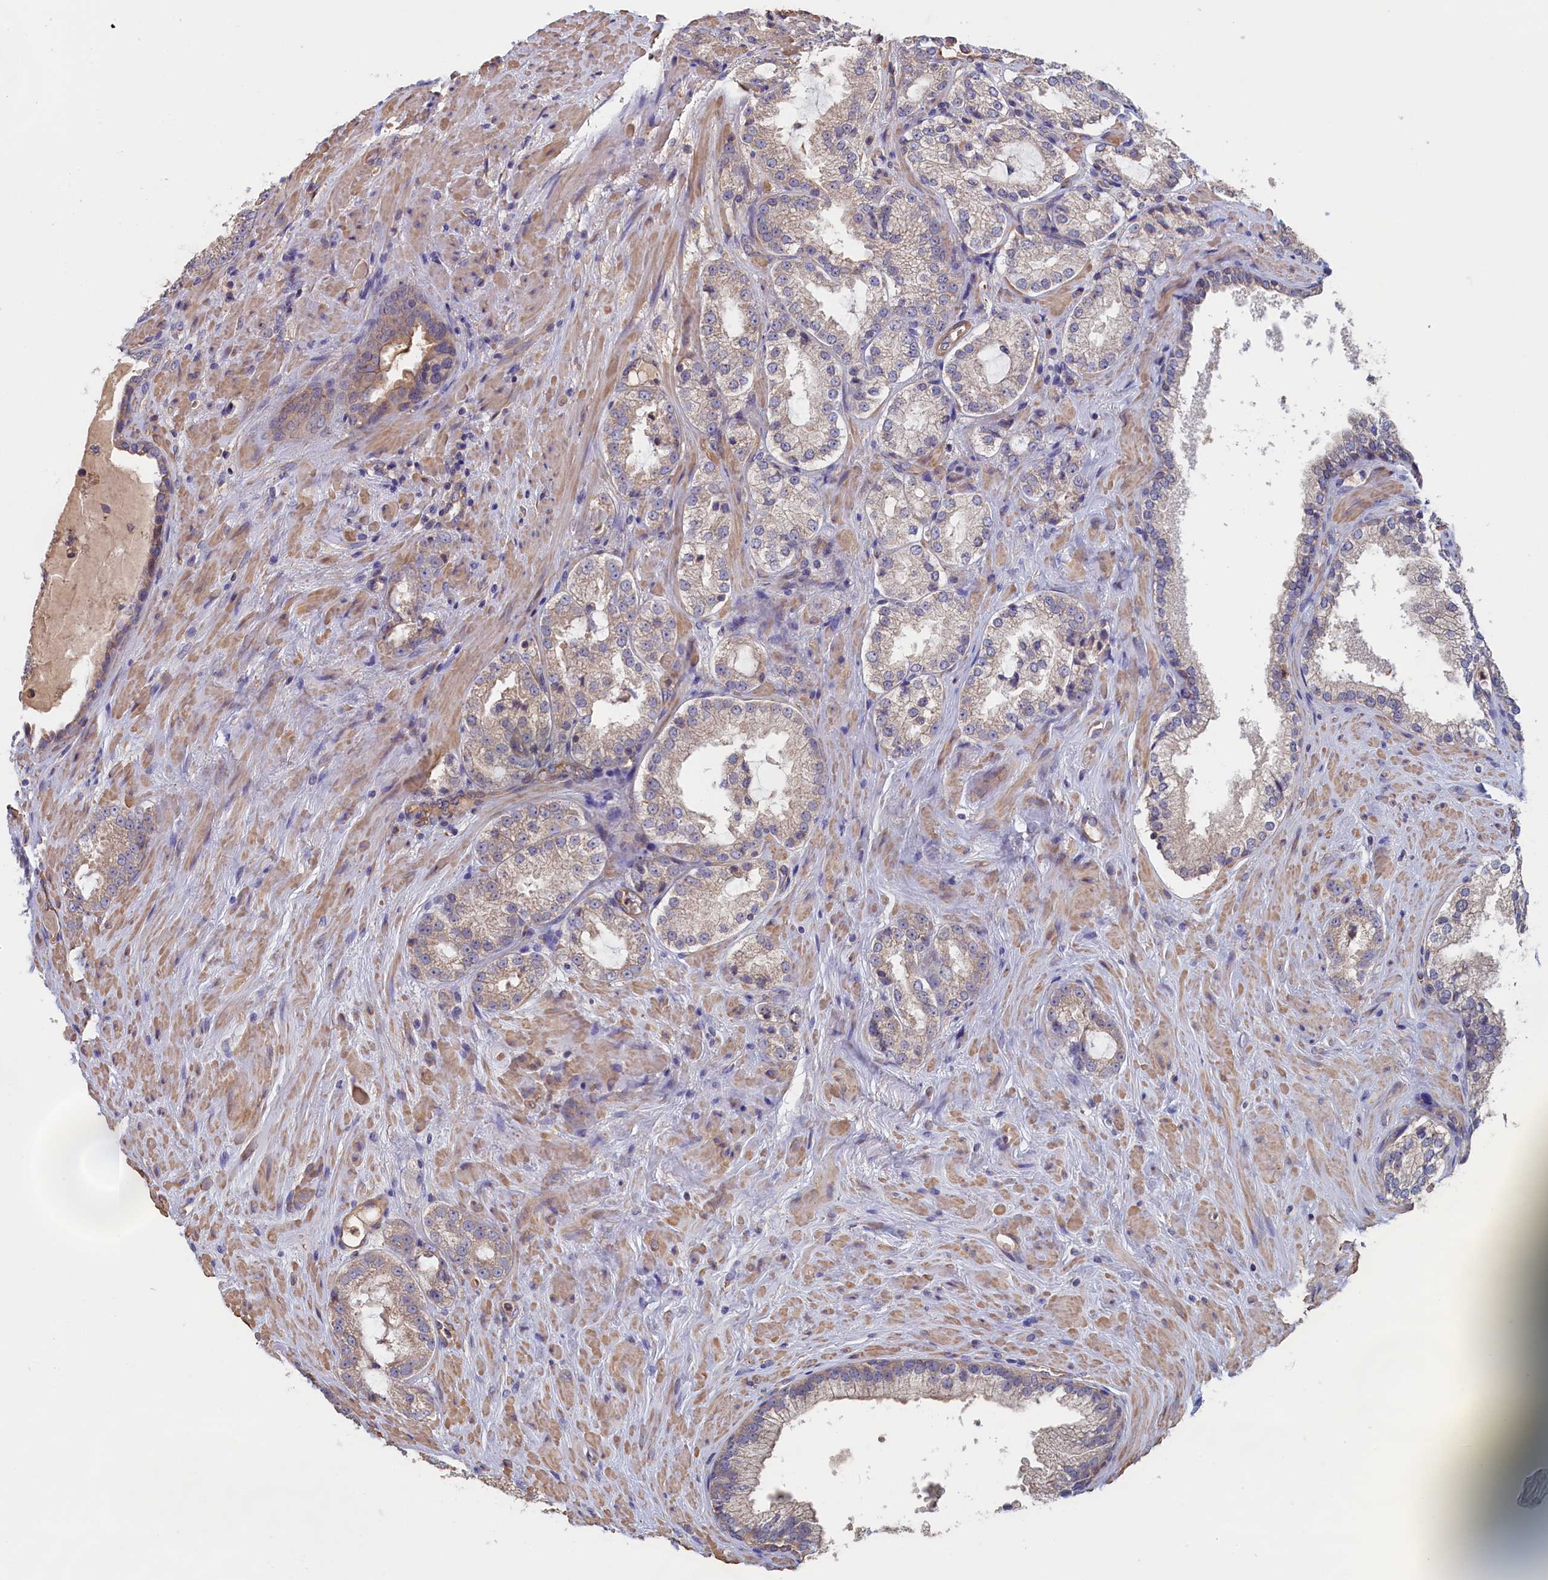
{"staining": {"intensity": "negative", "quantity": "none", "location": "none"}, "tissue": "prostate cancer", "cell_type": "Tumor cells", "image_type": "cancer", "snomed": [{"axis": "morphology", "description": "Adenocarcinoma, High grade"}, {"axis": "topography", "description": "Prostate"}], "caption": "Immunohistochemistry (IHC) of human prostate cancer displays no staining in tumor cells.", "gene": "ANKRD2", "patient": {"sex": "male", "age": 73}}